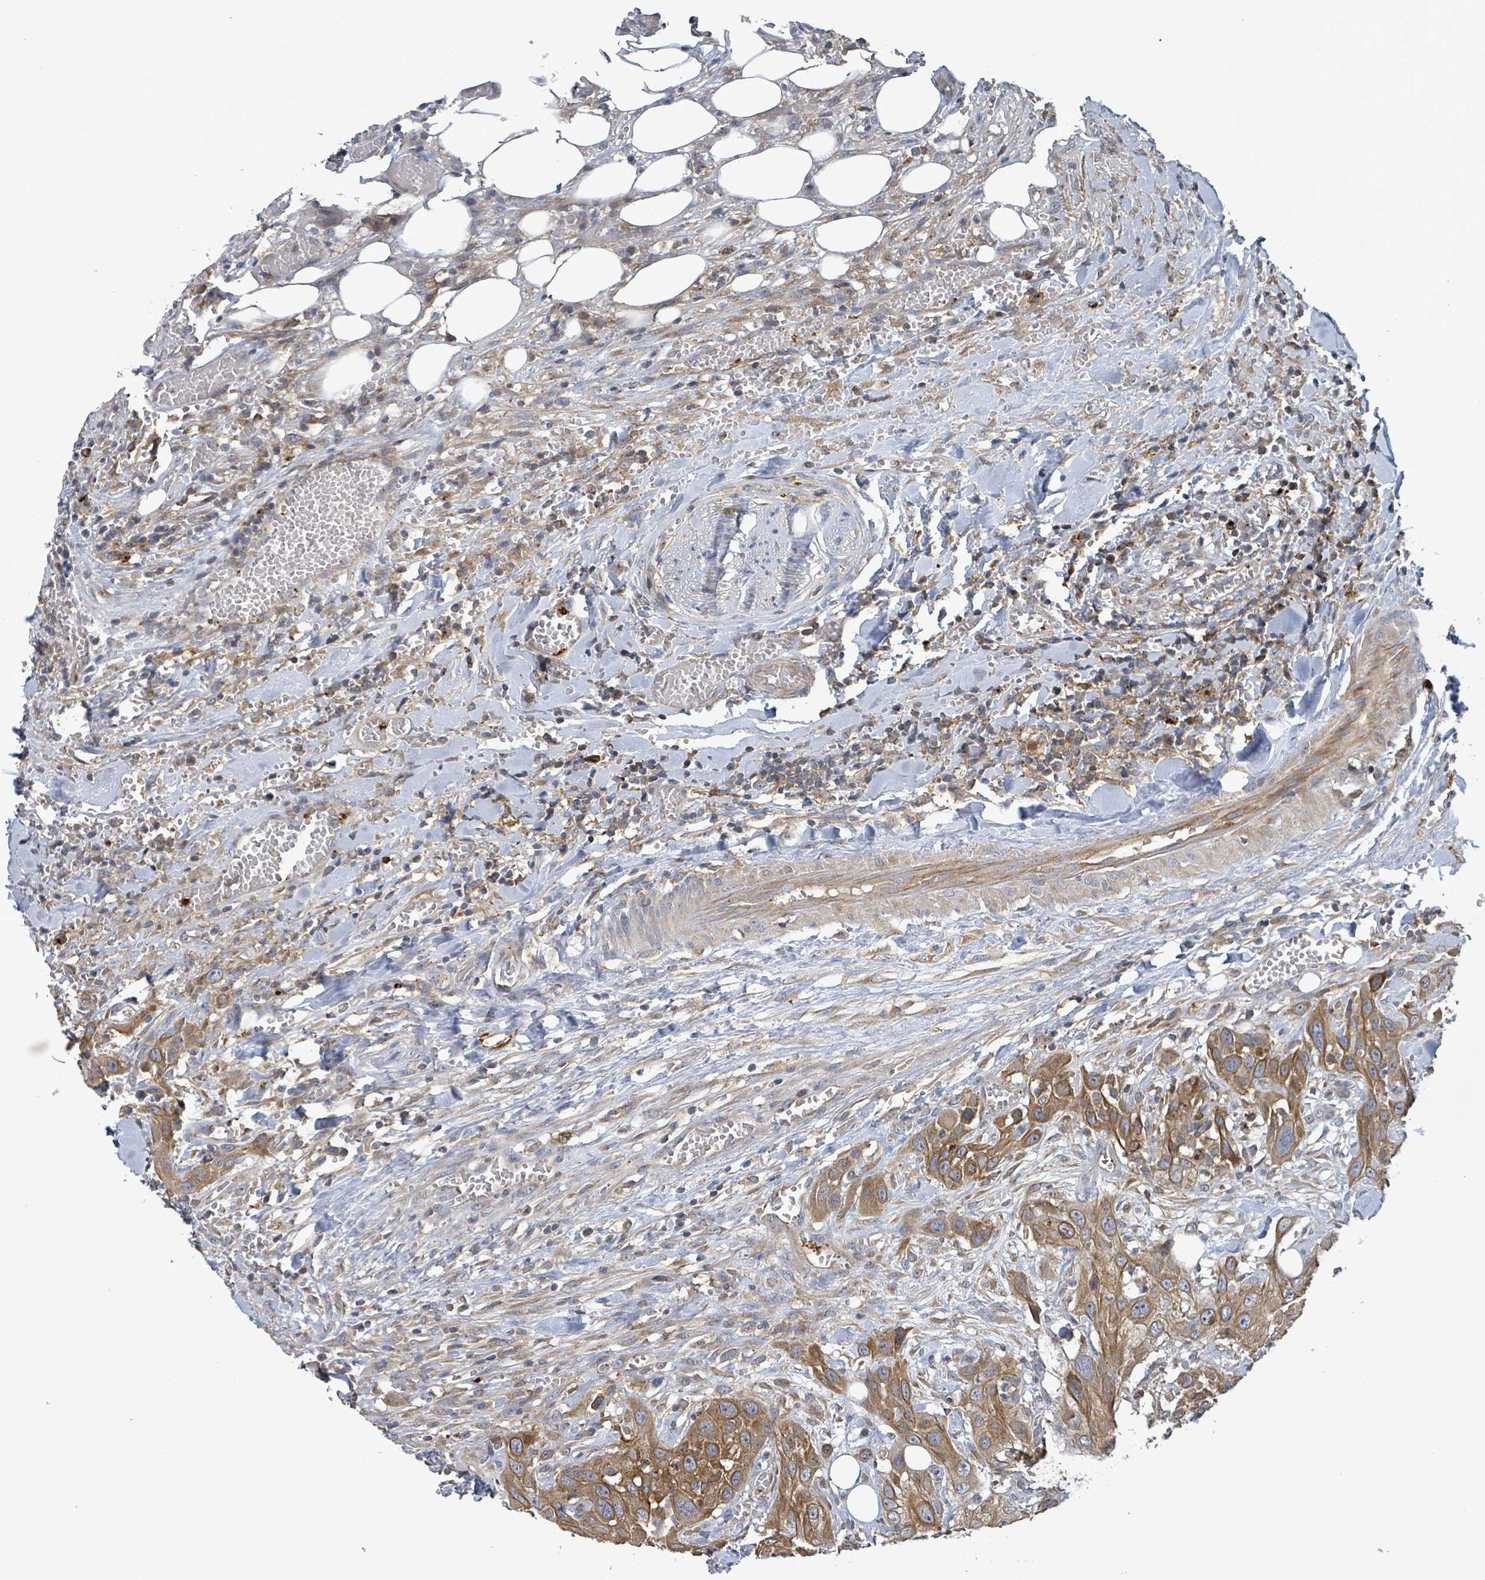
{"staining": {"intensity": "moderate", "quantity": ">75%", "location": "cytoplasmic/membranous"}, "tissue": "head and neck cancer", "cell_type": "Tumor cells", "image_type": "cancer", "snomed": [{"axis": "morphology", "description": "Squamous cell carcinoma, NOS"}, {"axis": "topography", "description": "Head-Neck"}], "caption": "Immunohistochemistry (IHC) (DAB) staining of head and neck squamous cell carcinoma displays moderate cytoplasmic/membranous protein staining in about >75% of tumor cells.", "gene": "PLAAT1", "patient": {"sex": "male", "age": 81}}